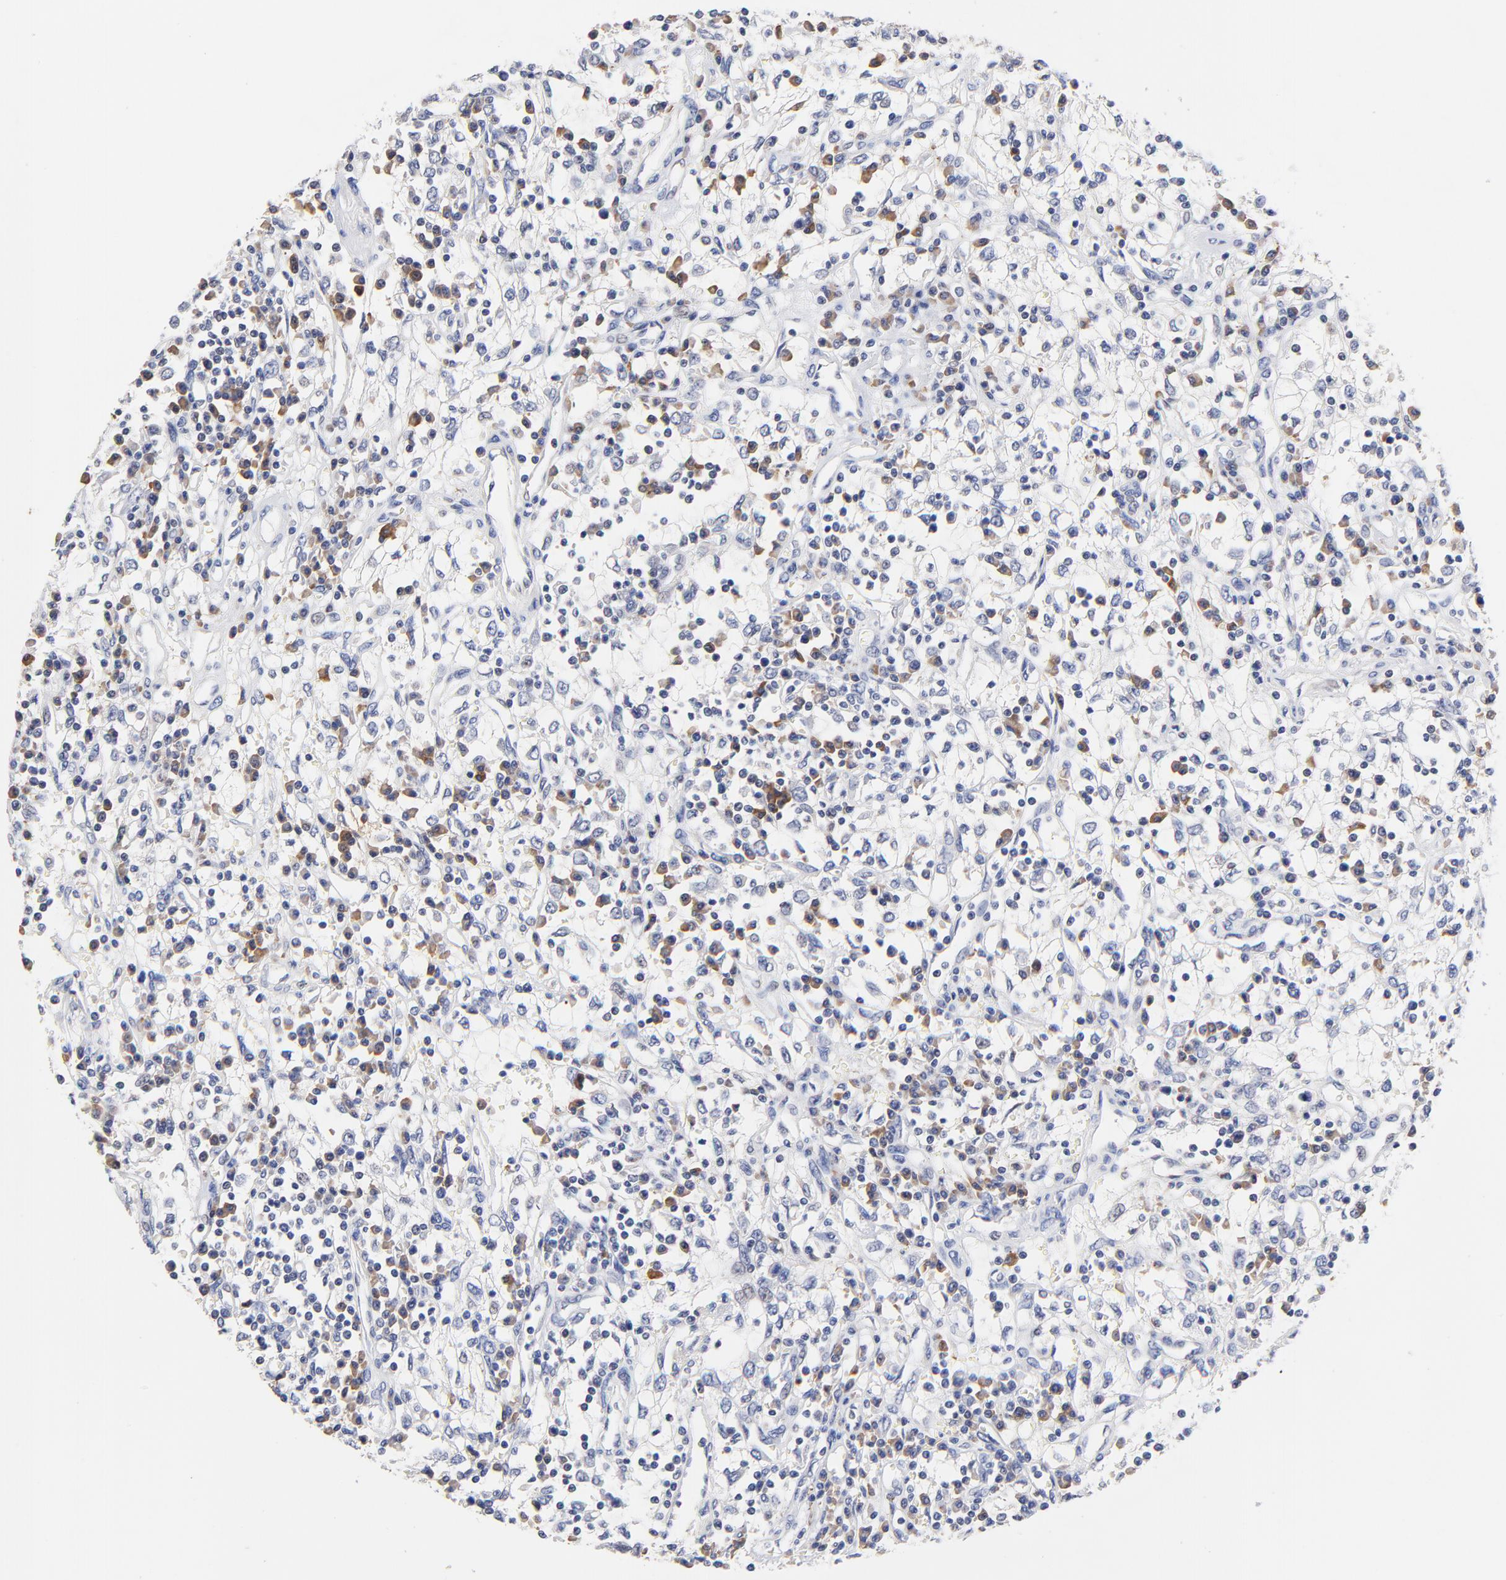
{"staining": {"intensity": "negative", "quantity": "none", "location": "none"}, "tissue": "renal cancer", "cell_type": "Tumor cells", "image_type": "cancer", "snomed": [{"axis": "morphology", "description": "Adenocarcinoma, NOS"}, {"axis": "topography", "description": "Kidney"}], "caption": "Immunohistochemistry of human renal cancer (adenocarcinoma) shows no positivity in tumor cells. (DAB (3,3'-diaminobenzidine) IHC with hematoxylin counter stain).", "gene": "TWNK", "patient": {"sex": "male", "age": 82}}